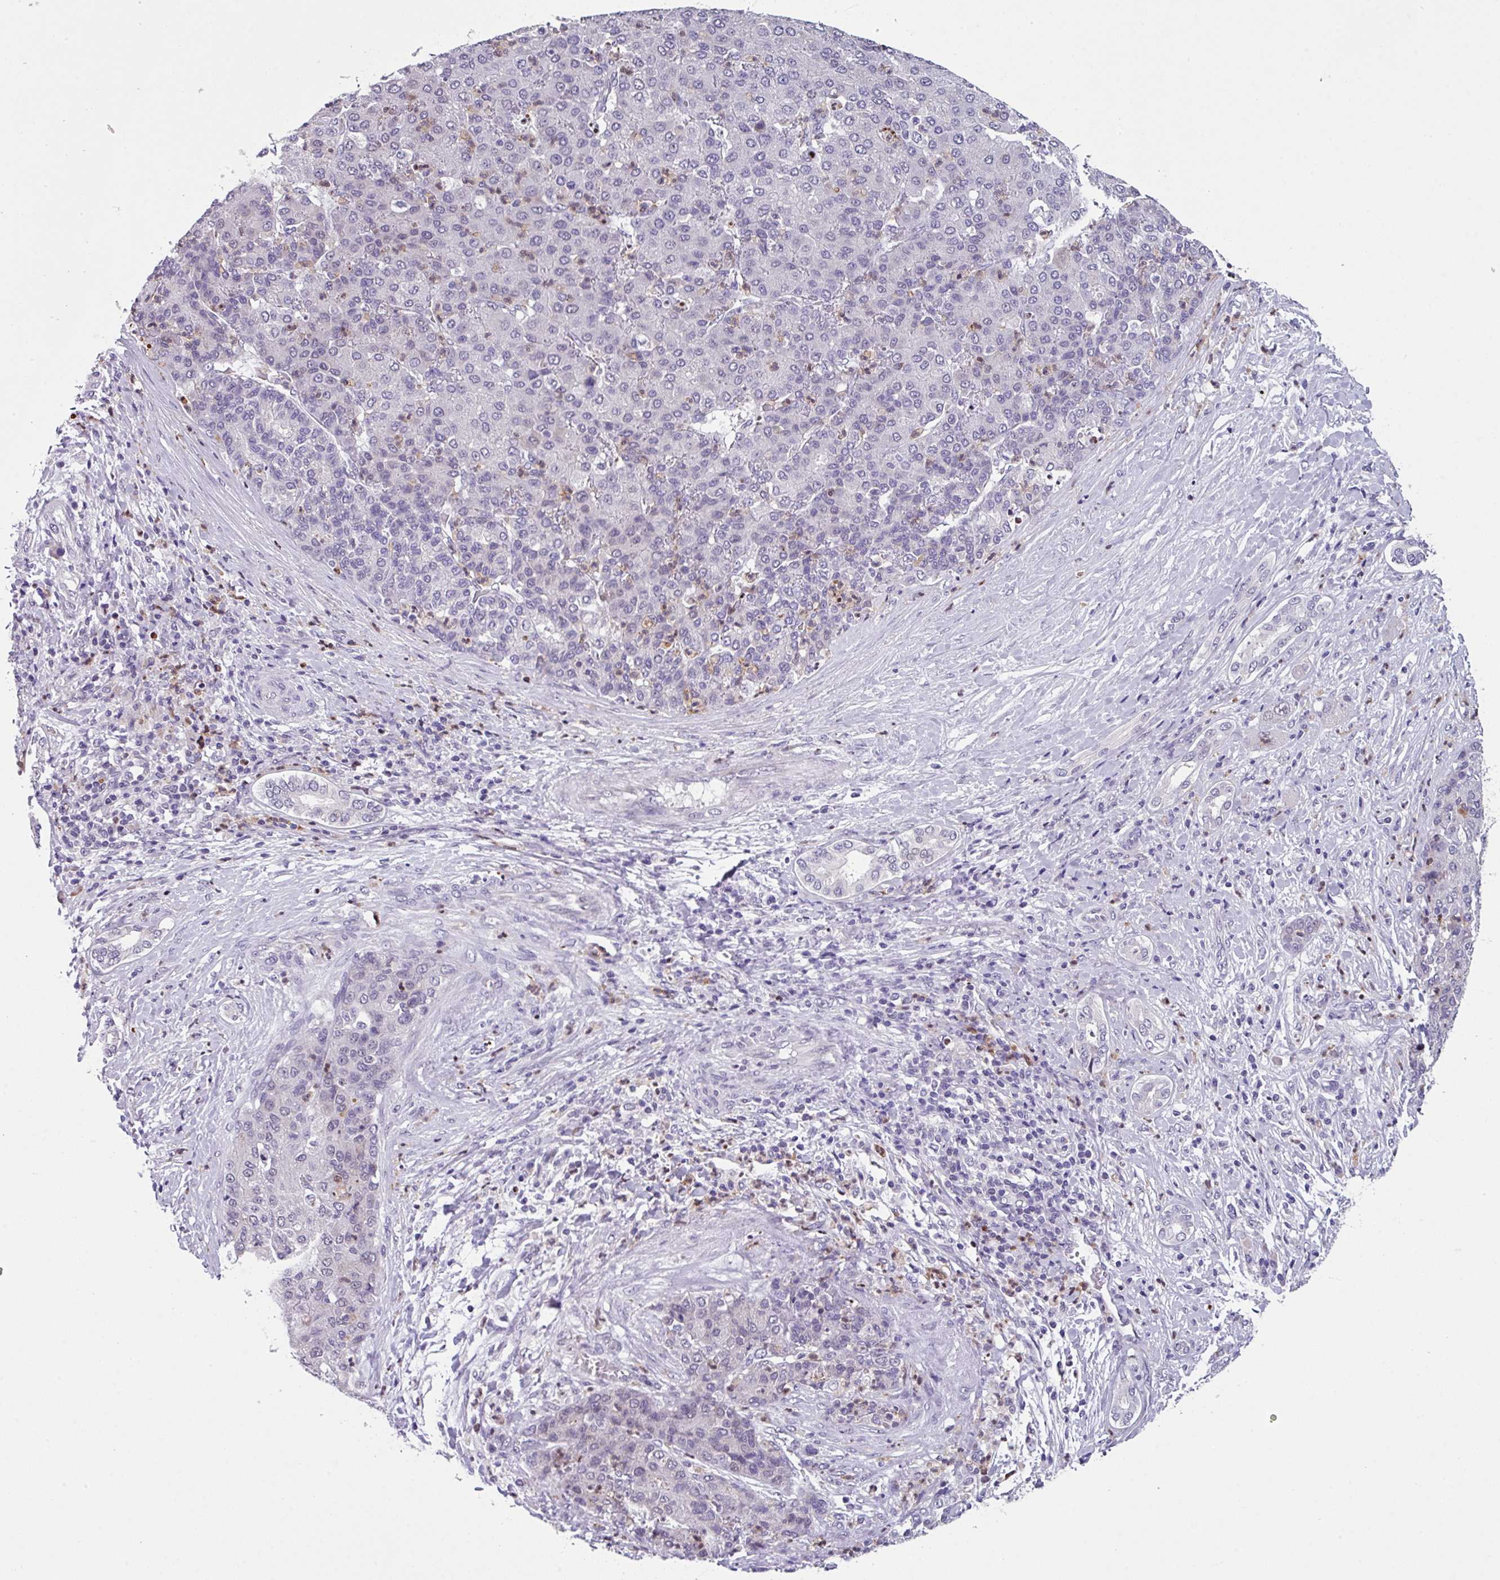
{"staining": {"intensity": "negative", "quantity": "none", "location": "none"}, "tissue": "liver cancer", "cell_type": "Tumor cells", "image_type": "cancer", "snomed": [{"axis": "morphology", "description": "Carcinoma, Hepatocellular, NOS"}, {"axis": "topography", "description": "Liver"}], "caption": "DAB immunohistochemical staining of liver cancer (hepatocellular carcinoma) demonstrates no significant staining in tumor cells.", "gene": "ZFP3", "patient": {"sex": "male", "age": 65}}